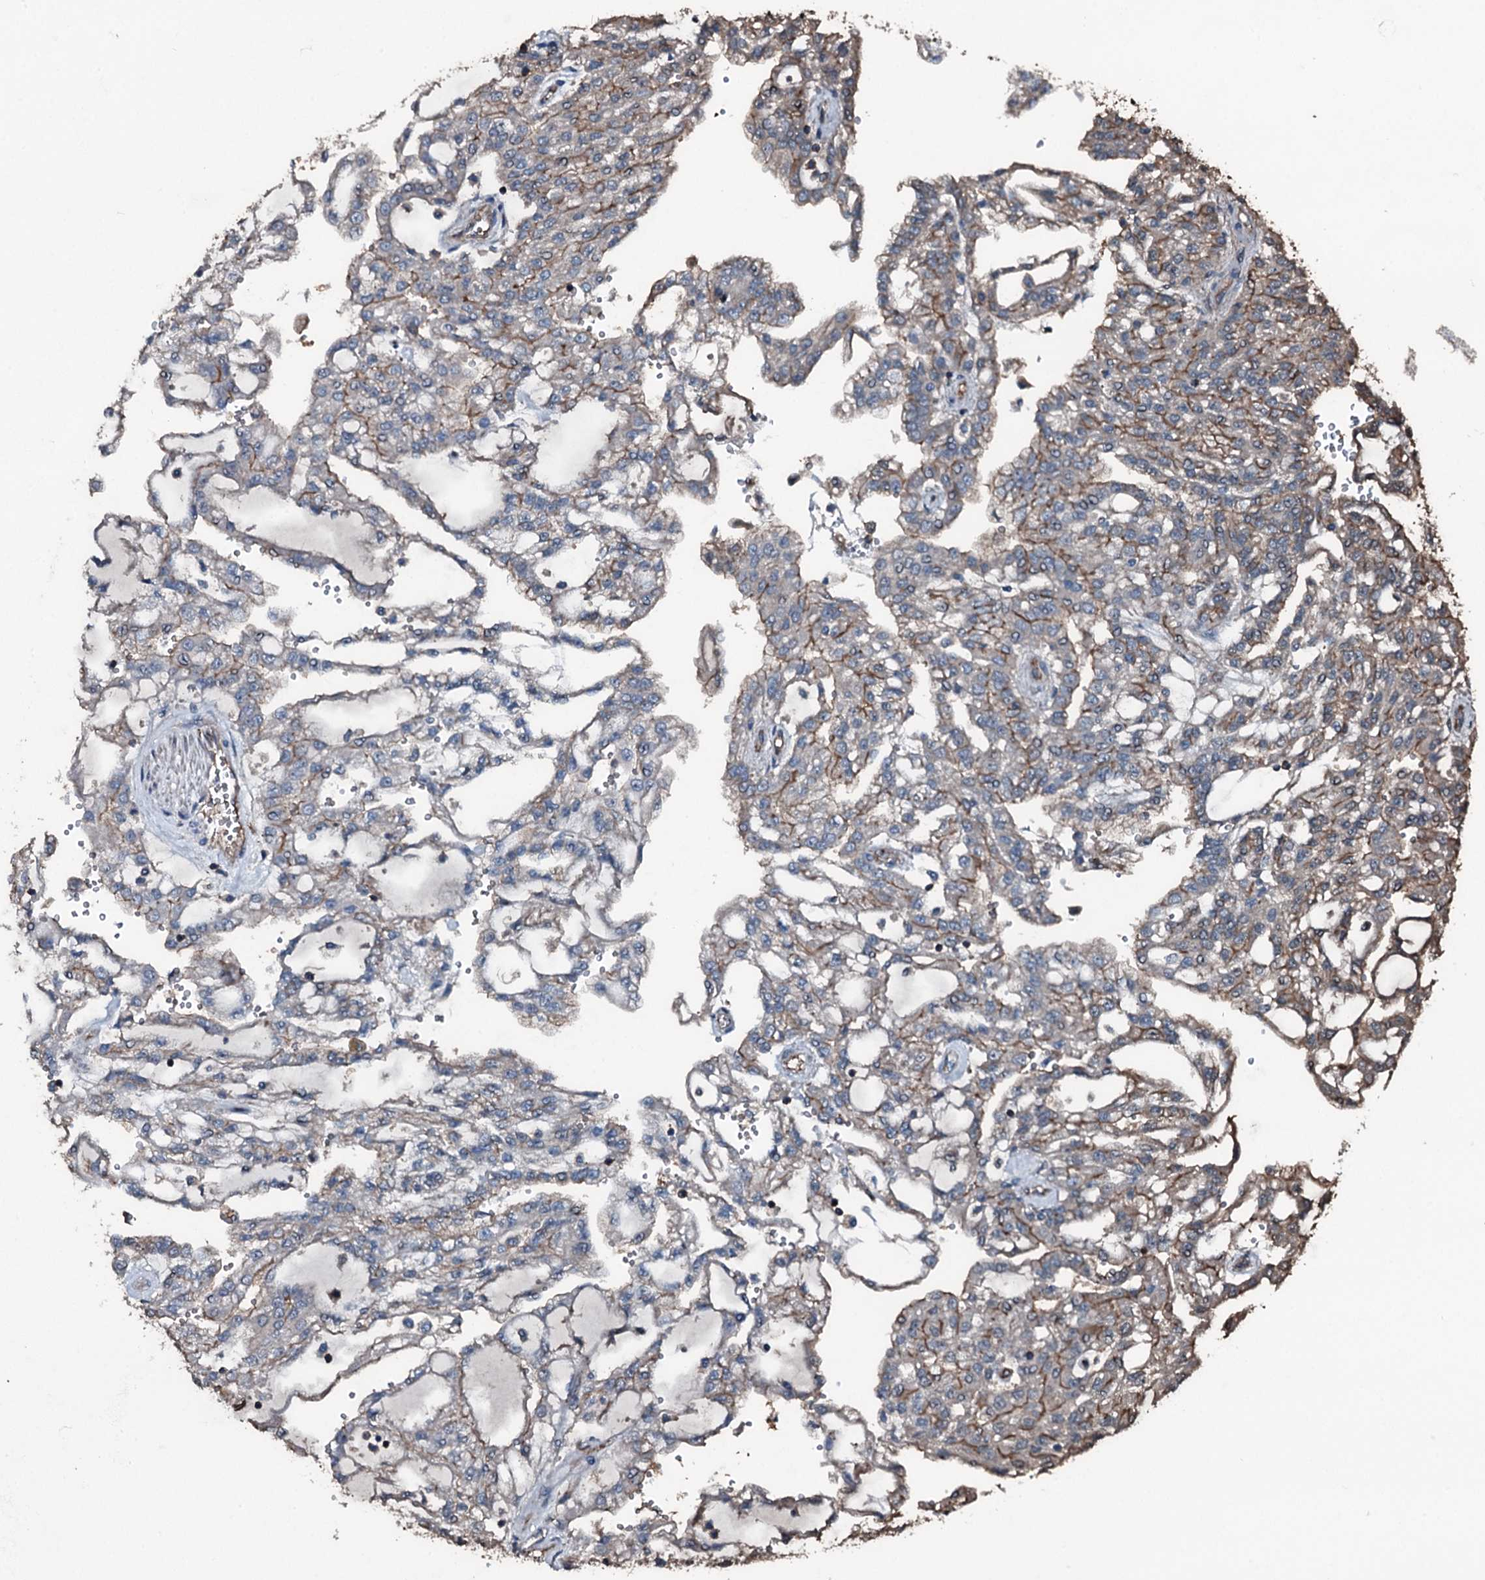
{"staining": {"intensity": "weak", "quantity": "<25%", "location": "cytoplasmic/membranous"}, "tissue": "renal cancer", "cell_type": "Tumor cells", "image_type": "cancer", "snomed": [{"axis": "morphology", "description": "Adenocarcinoma, NOS"}, {"axis": "topography", "description": "Kidney"}], "caption": "An IHC image of renal adenocarcinoma is shown. There is no staining in tumor cells of renal adenocarcinoma.", "gene": "SLC25A38", "patient": {"sex": "male", "age": 63}}